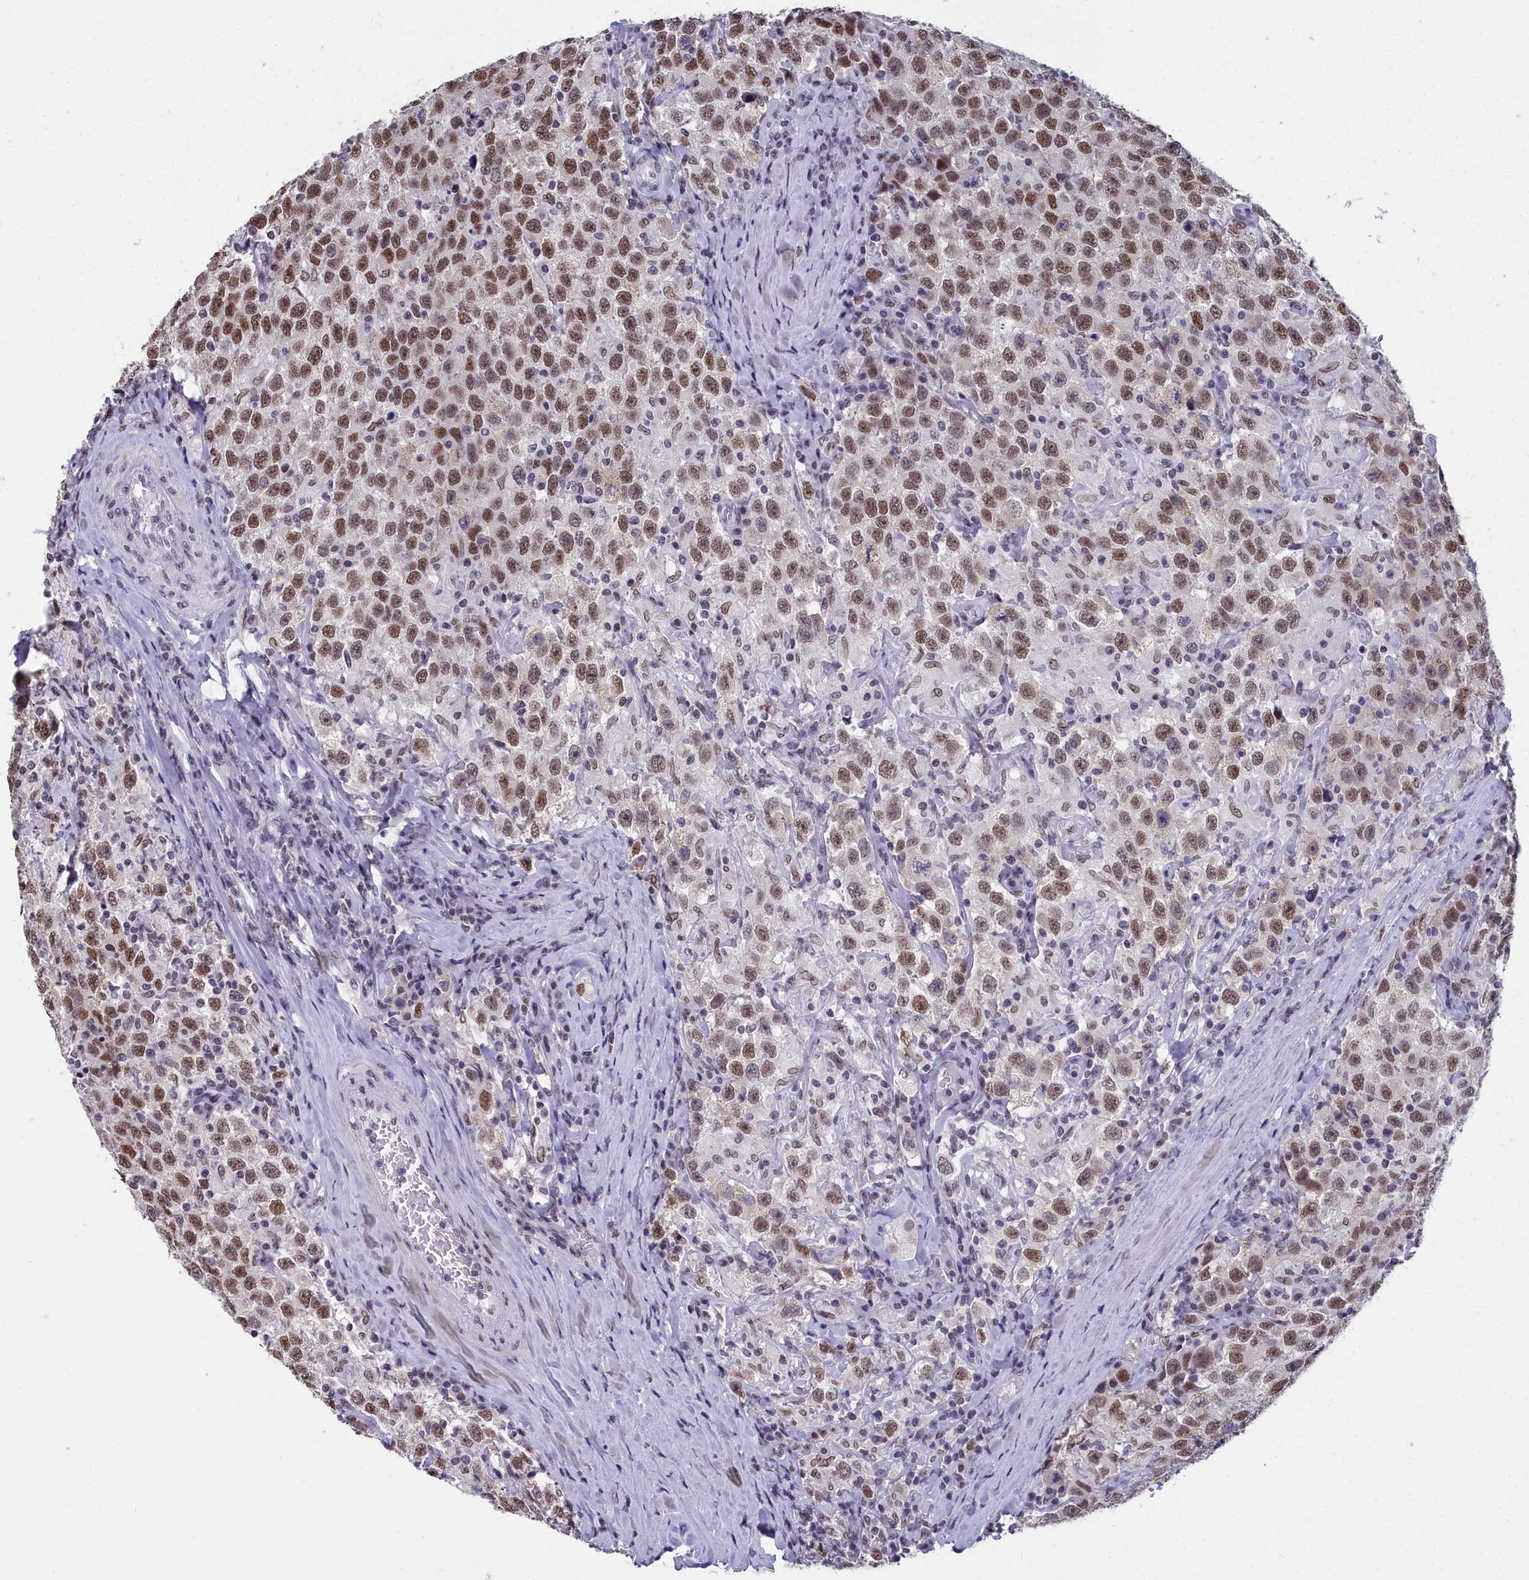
{"staining": {"intensity": "moderate", "quantity": ">75%", "location": "nuclear"}, "tissue": "testis cancer", "cell_type": "Tumor cells", "image_type": "cancer", "snomed": [{"axis": "morphology", "description": "Seminoma, NOS"}, {"axis": "topography", "description": "Testis"}], "caption": "Seminoma (testis) tissue displays moderate nuclear staining in approximately >75% of tumor cells, visualized by immunohistochemistry.", "gene": "CCDC97", "patient": {"sex": "male", "age": 41}}